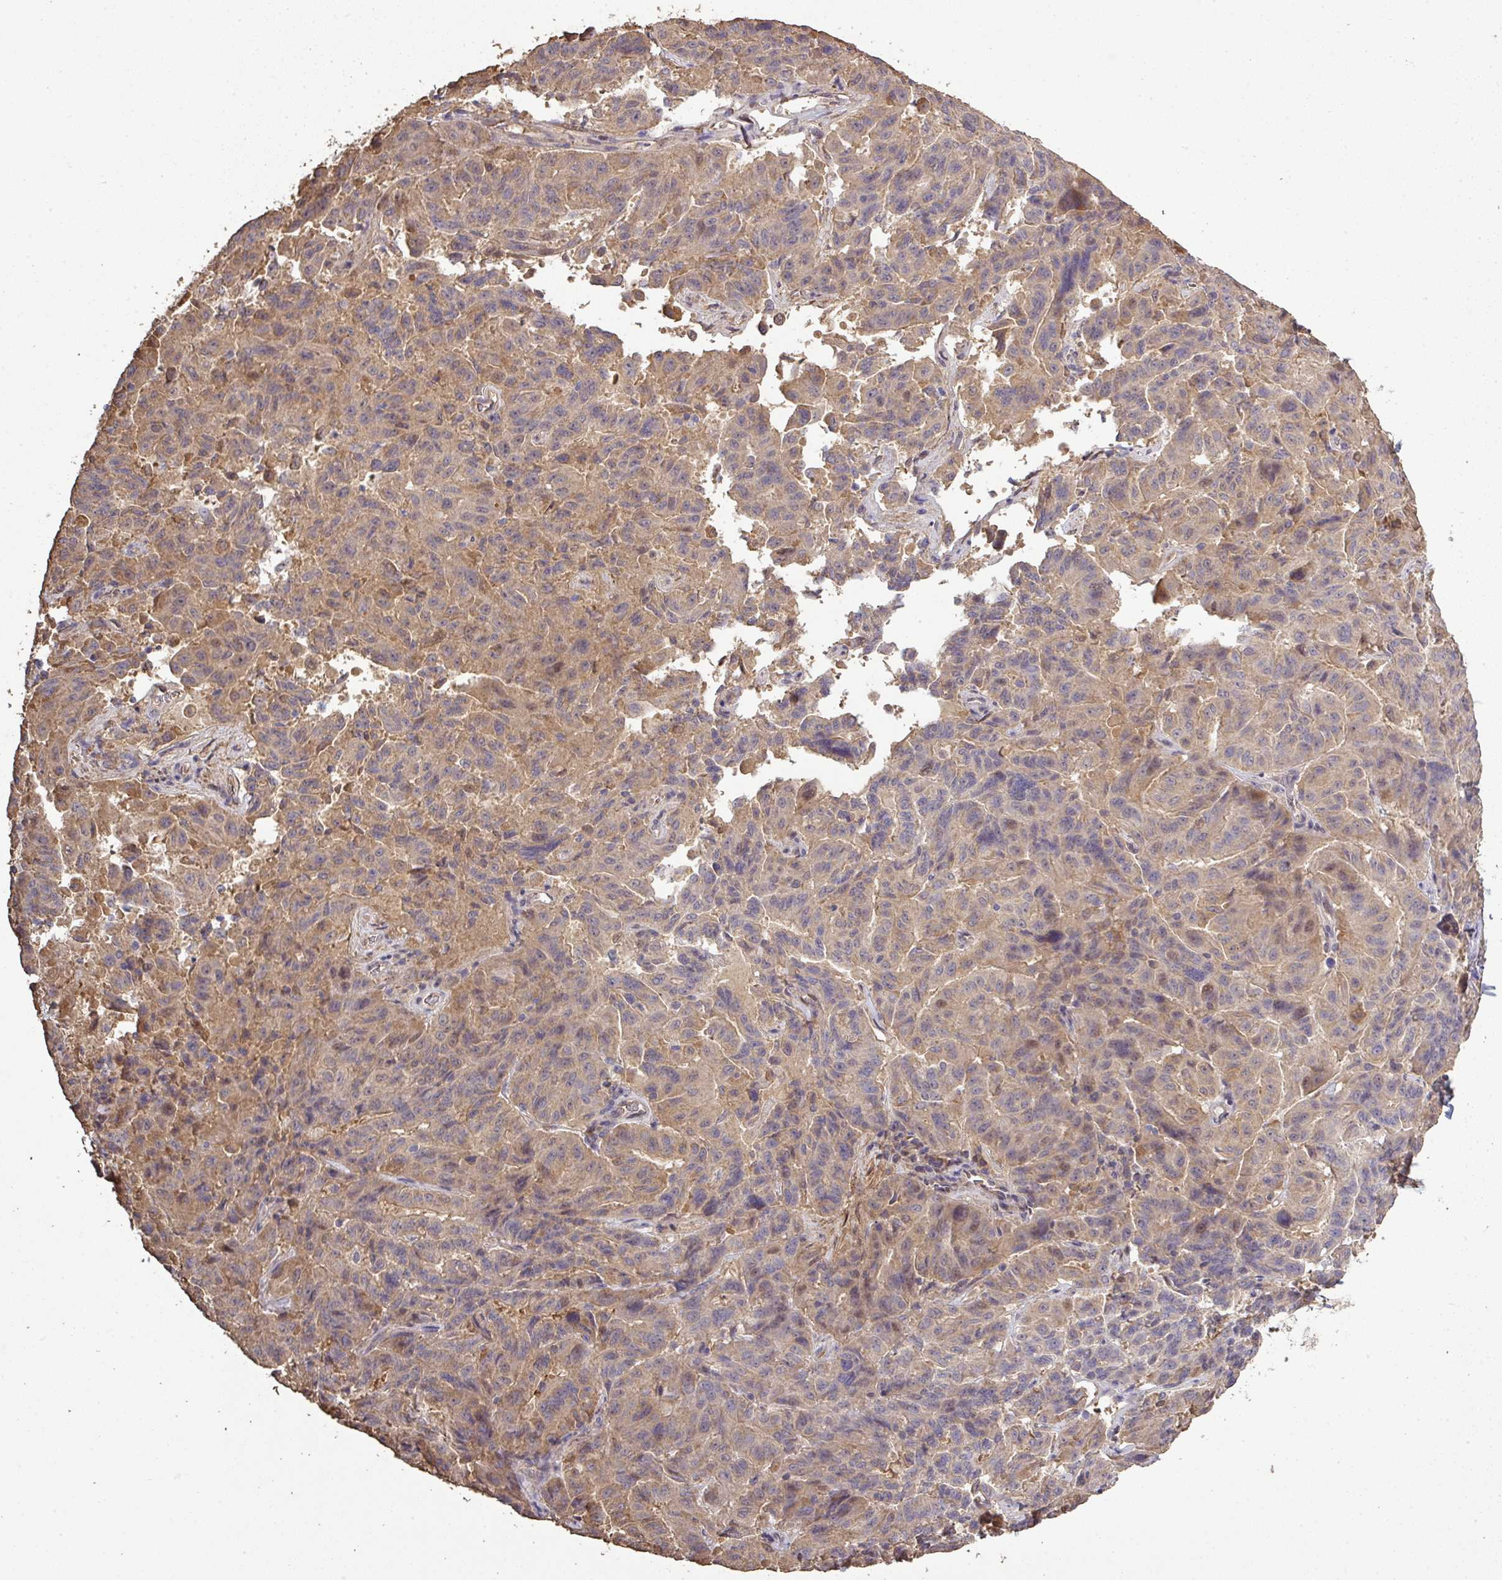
{"staining": {"intensity": "weak", "quantity": ">75%", "location": "cytoplasmic/membranous"}, "tissue": "pancreatic cancer", "cell_type": "Tumor cells", "image_type": "cancer", "snomed": [{"axis": "morphology", "description": "Adenocarcinoma, NOS"}, {"axis": "topography", "description": "Pancreas"}], "caption": "Adenocarcinoma (pancreatic) tissue demonstrates weak cytoplasmic/membranous positivity in about >75% of tumor cells, visualized by immunohistochemistry.", "gene": "ISLR", "patient": {"sex": "male", "age": 63}}